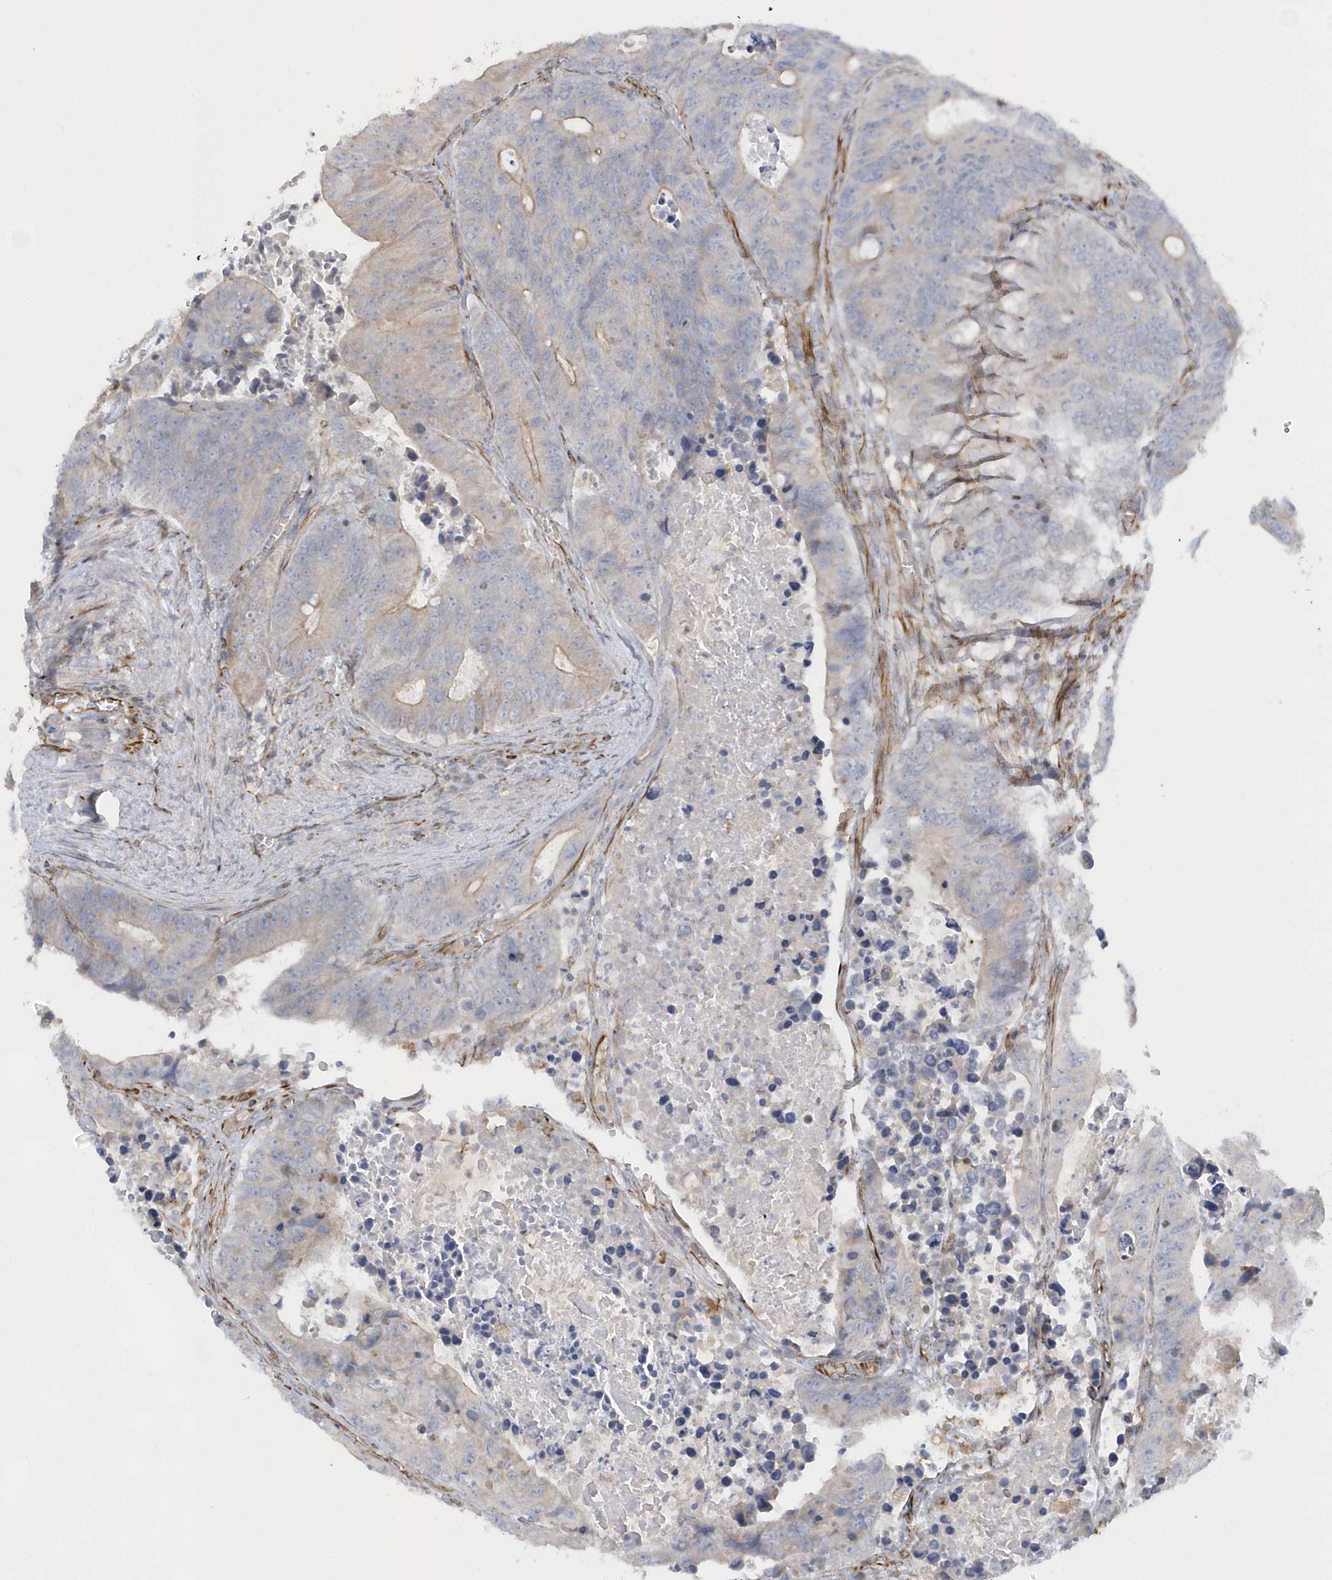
{"staining": {"intensity": "negative", "quantity": "none", "location": "none"}, "tissue": "colorectal cancer", "cell_type": "Tumor cells", "image_type": "cancer", "snomed": [{"axis": "morphology", "description": "Adenocarcinoma, NOS"}, {"axis": "topography", "description": "Colon"}], "caption": "A histopathology image of human adenocarcinoma (colorectal) is negative for staining in tumor cells. The staining was performed using DAB to visualize the protein expression in brown, while the nuclei were stained in blue with hematoxylin (Magnification: 20x).", "gene": "RAB17", "patient": {"sex": "male", "age": 87}}